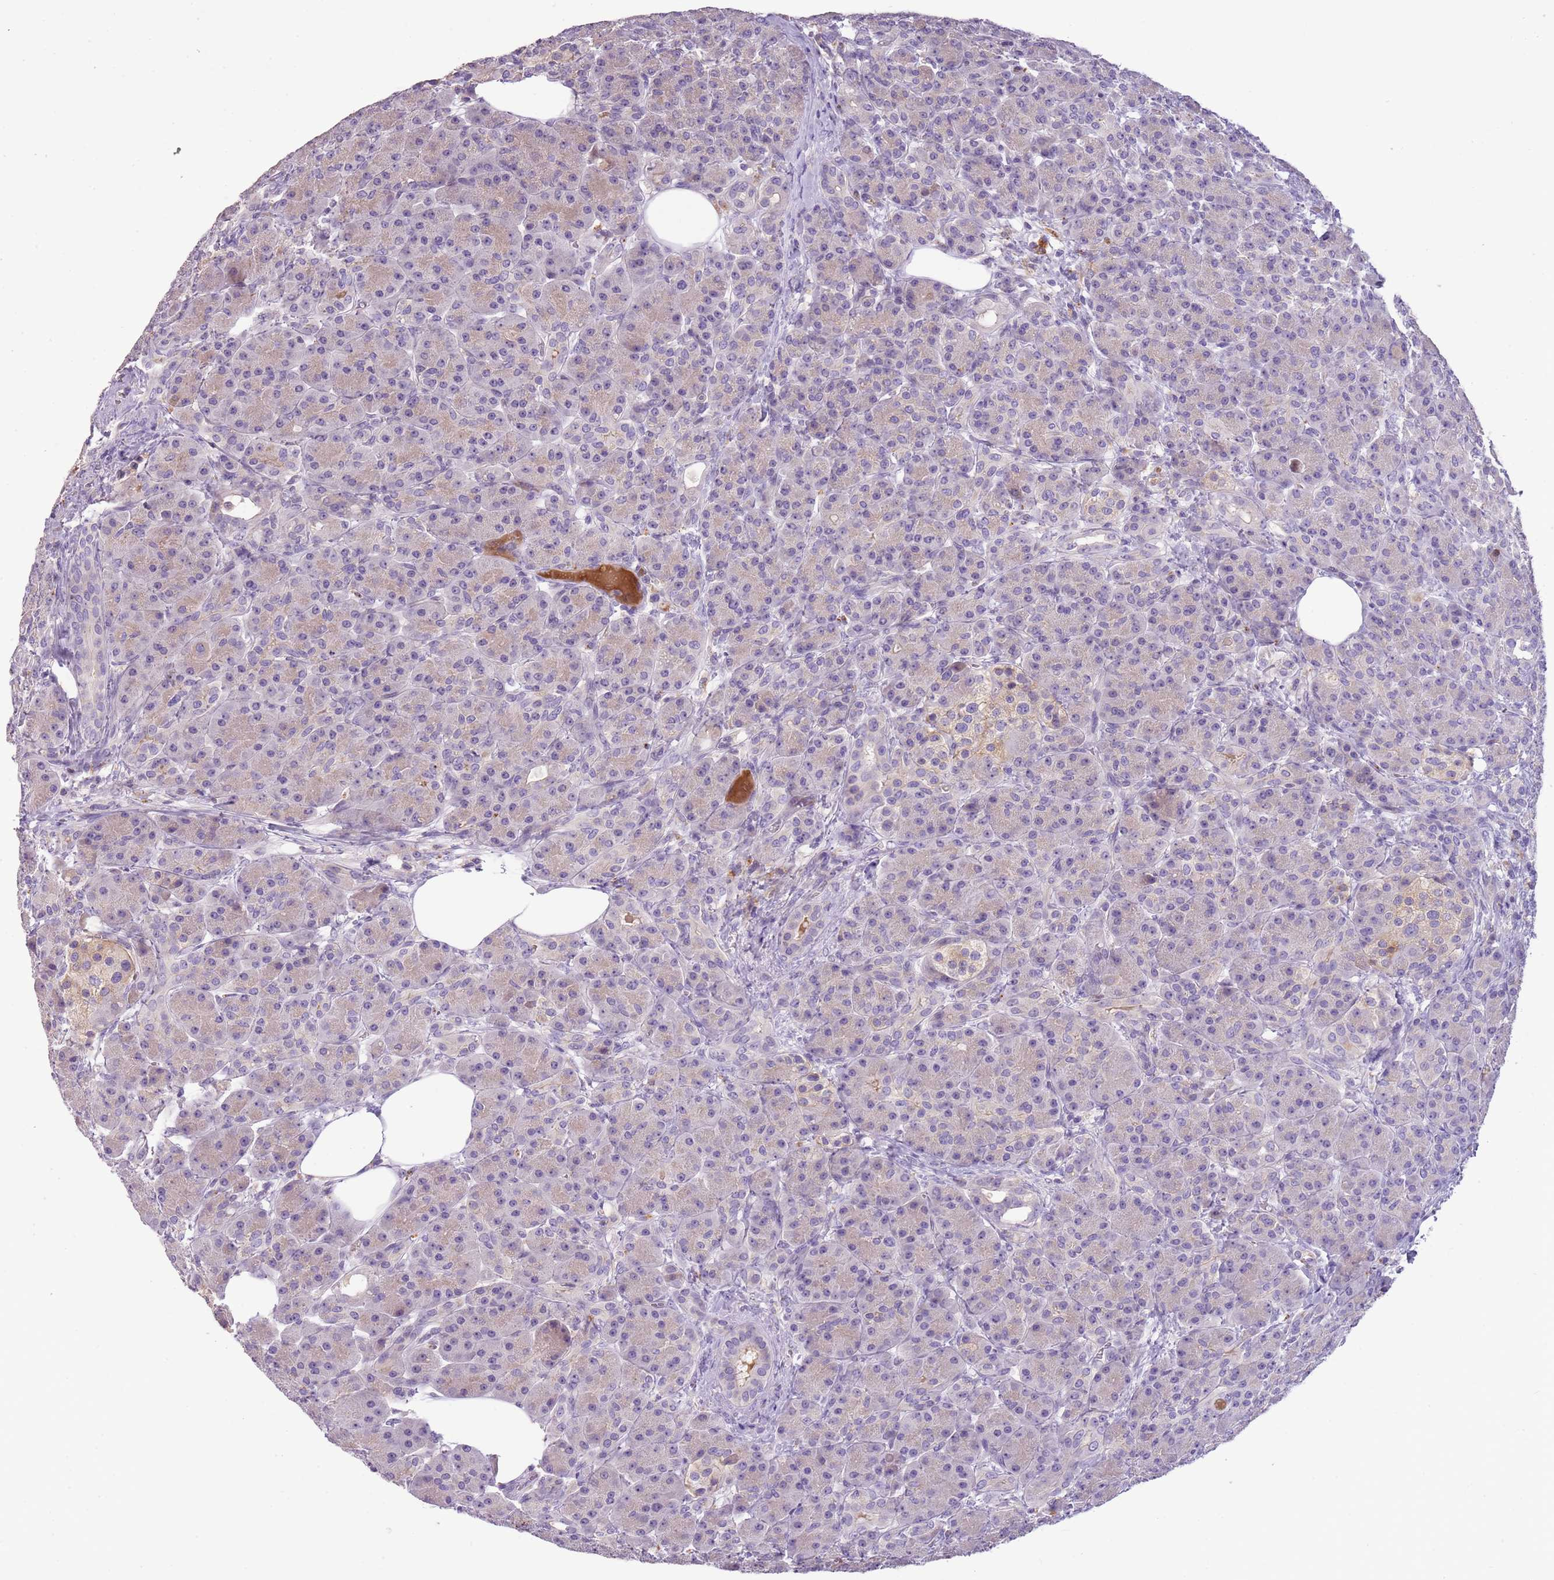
{"staining": {"intensity": "weak", "quantity": "25%-75%", "location": "cytoplasmic/membranous"}, "tissue": "pancreas", "cell_type": "Exocrine glandular cells", "image_type": "normal", "snomed": [{"axis": "morphology", "description": "Normal tissue, NOS"}, {"axis": "topography", "description": "Pancreas"}], "caption": "Pancreas stained with DAB (3,3'-diaminobenzidine) immunohistochemistry reveals low levels of weak cytoplasmic/membranous positivity in about 25%-75% of exocrine glandular cells.", "gene": "SCAMP5", "patient": {"sex": "male", "age": 63}}